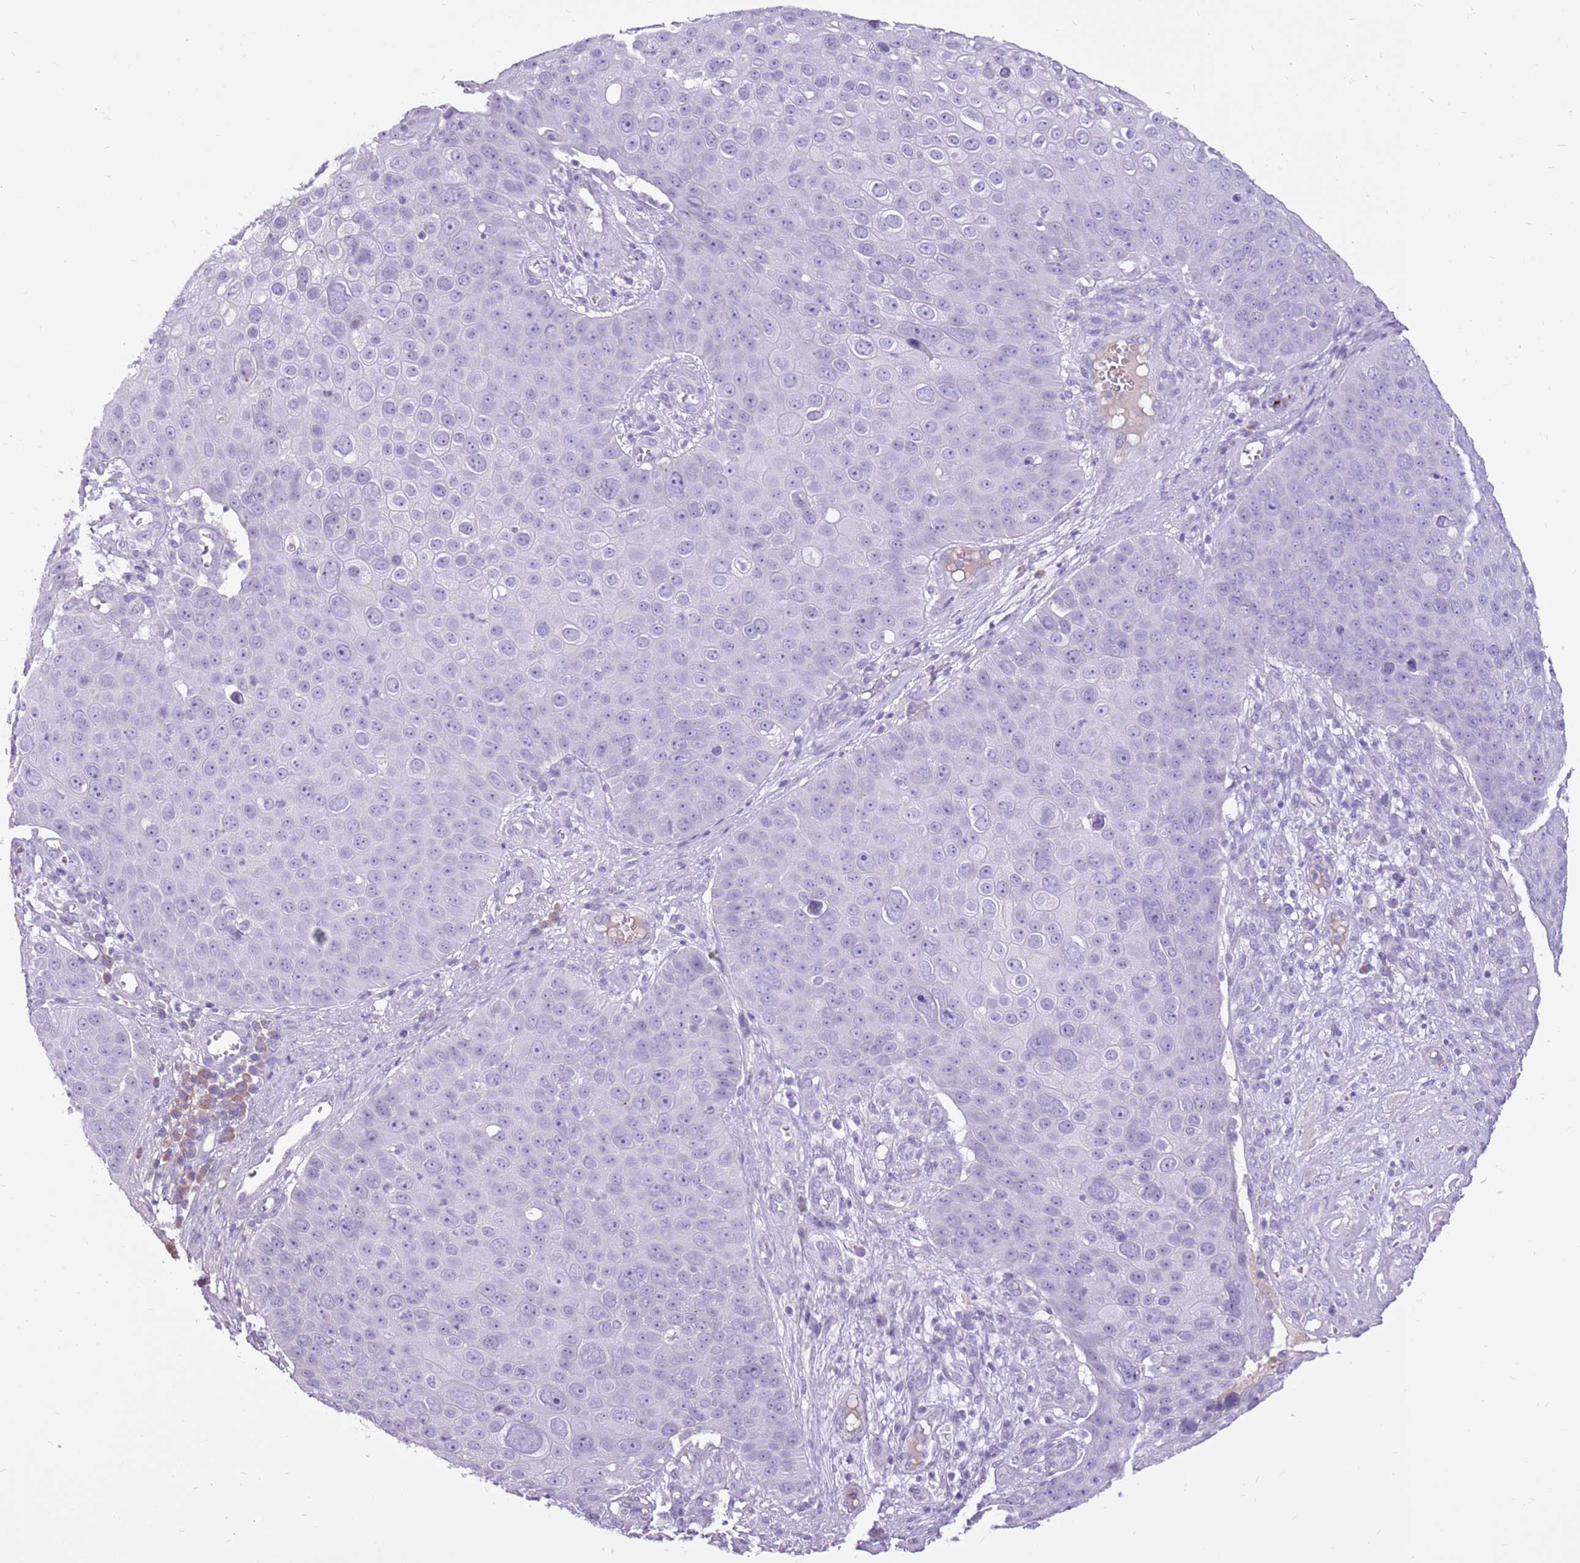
{"staining": {"intensity": "negative", "quantity": "none", "location": "none"}, "tissue": "skin cancer", "cell_type": "Tumor cells", "image_type": "cancer", "snomed": [{"axis": "morphology", "description": "Squamous cell carcinoma, NOS"}, {"axis": "topography", "description": "Skin"}], "caption": "This histopathology image is of skin squamous cell carcinoma stained with immunohistochemistry to label a protein in brown with the nuclei are counter-stained blue. There is no staining in tumor cells.", "gene": "ZNF425", "patient": {"sex": "male", "age": 71}}